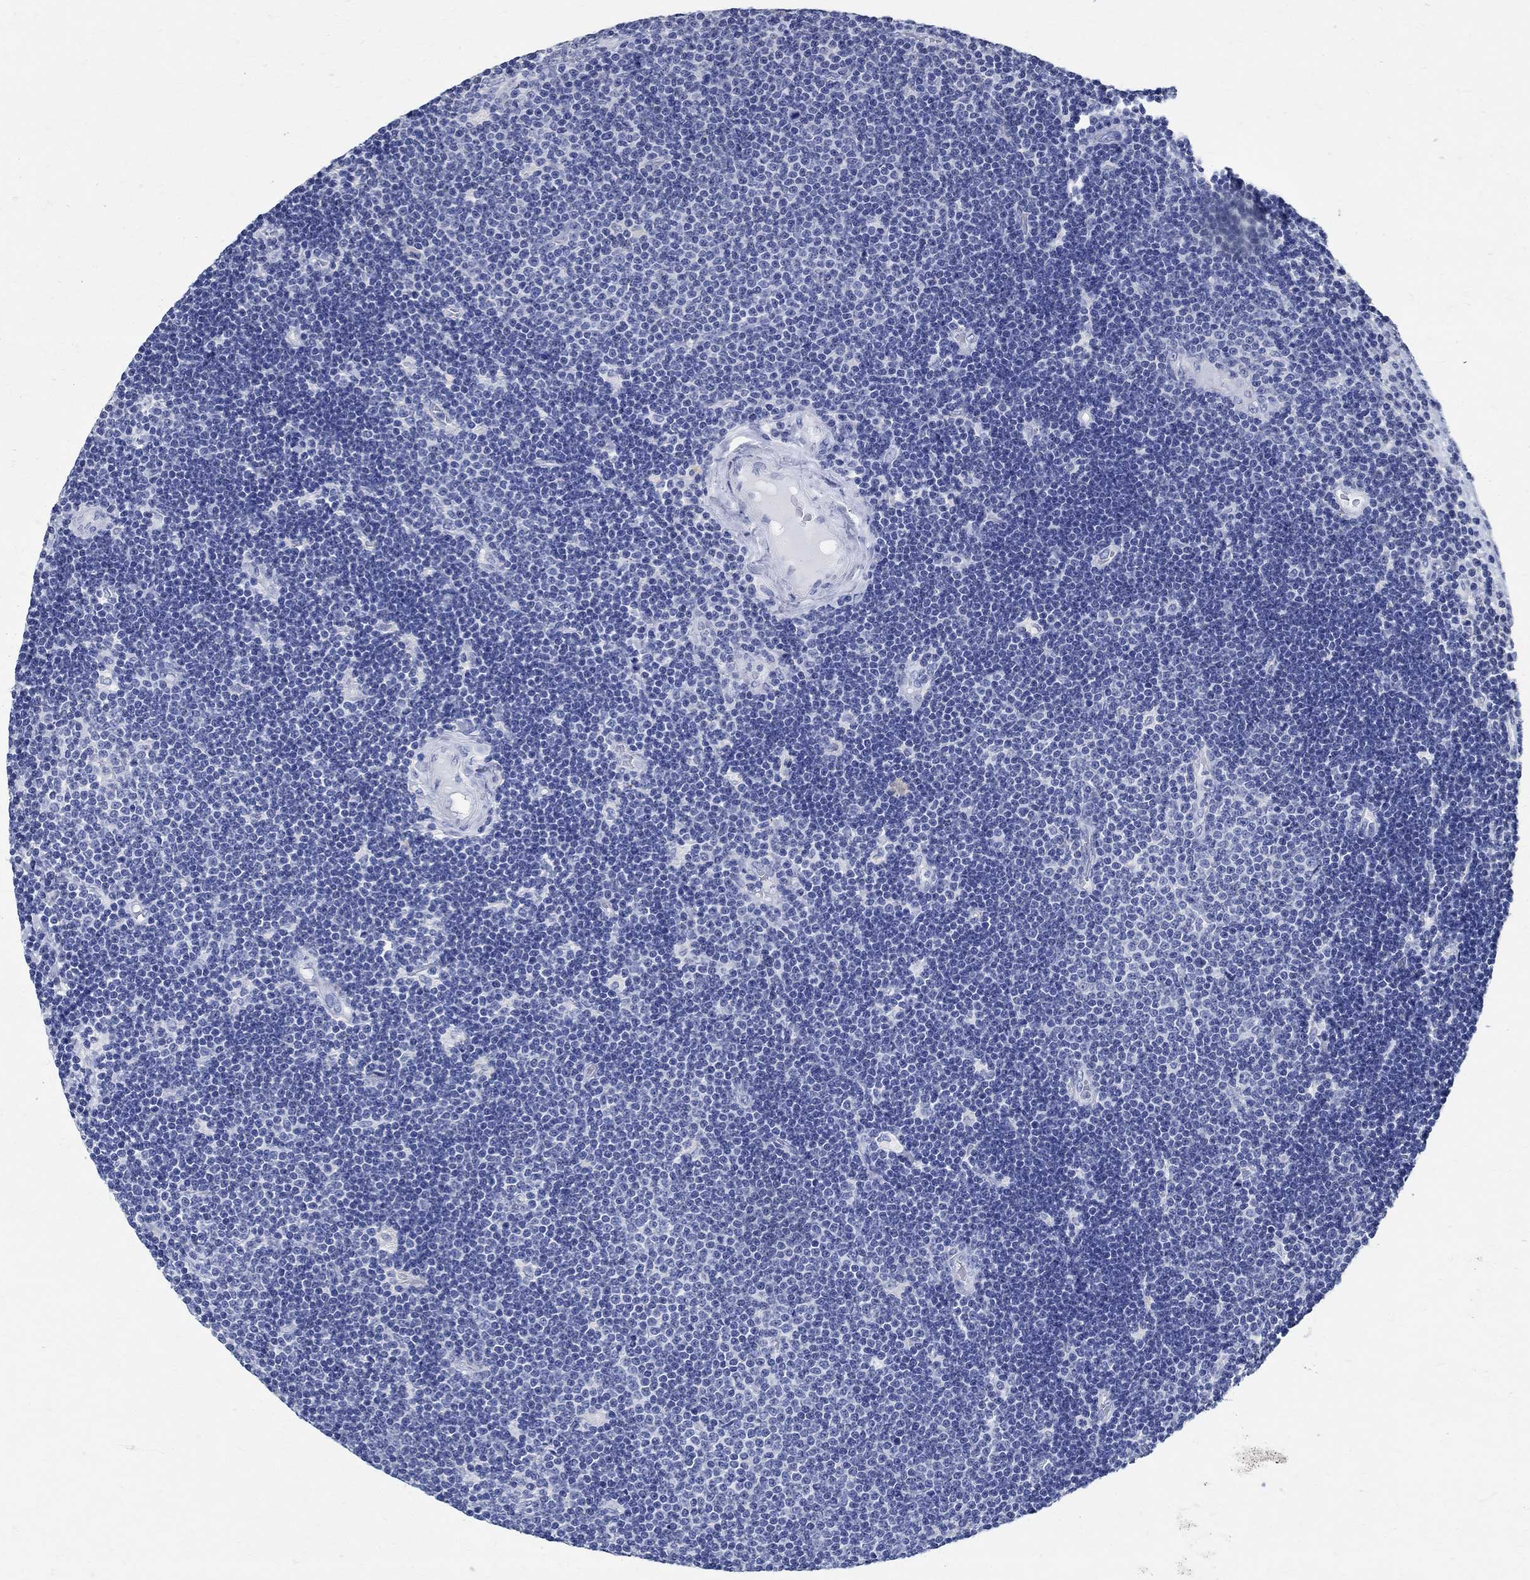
{"staining": {"intensity": "negative", "quantity": "none", "location": "none"}, "tissue": "lymphoma", "cell_type": "Tumor cells", "image_type": "cancer", "snomed": [{"axis": "morphology", "description": "Malignant lymphoma, non-Hodgkin's type, Low grade"}, {"axis": "topography", "description": "Brain"}], "caption": "DAB (3,3'-diaminobenzidine) immunohistochemical staining of human lymphoma displays no significant staining in tumor cells.", "gene": "TMEM221", "patient": {"sex": "female", "age": 66}}